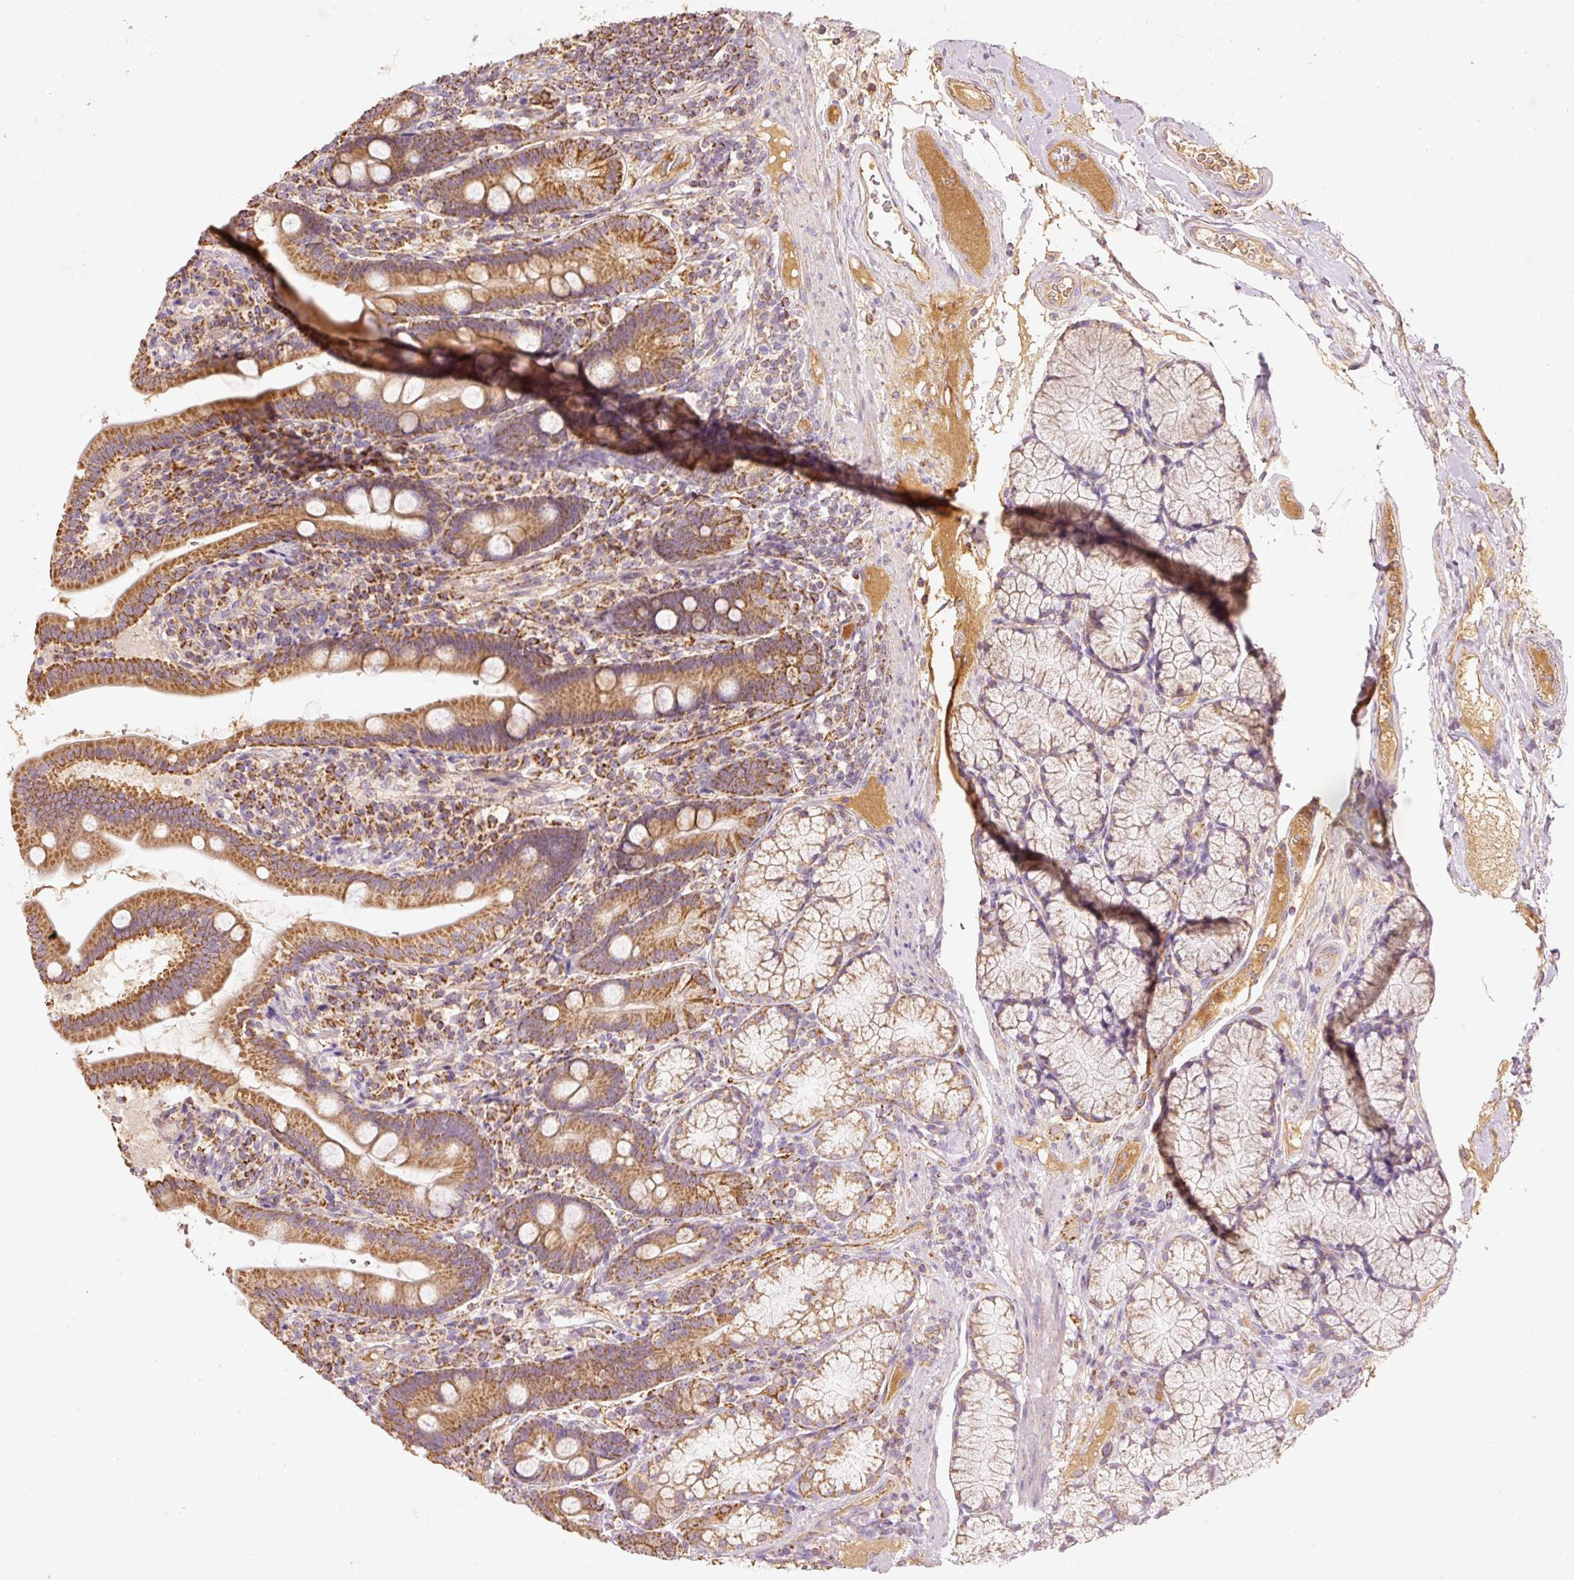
{"staining": {"intensity": "moderate", "quantity": ">75%", "location": "cytoplasmic/membranous"}, "tissue": "duodenum", "cell_type": "Glandular cells", "image_type": "normal", "snomed": [{"axis": "morphology", "description": "Normal tissue, NOS"}, {"axis": "topography", "description": "Duodenum"}], "caption": "Duodenum stained with DAB IHC demonstrates medium levels of moderate cytoplasmic/membranous positivity in approximately >75% of glandular cells.", "gene": "PSENEN", "patient": {"sex": "female", "age": 67}}